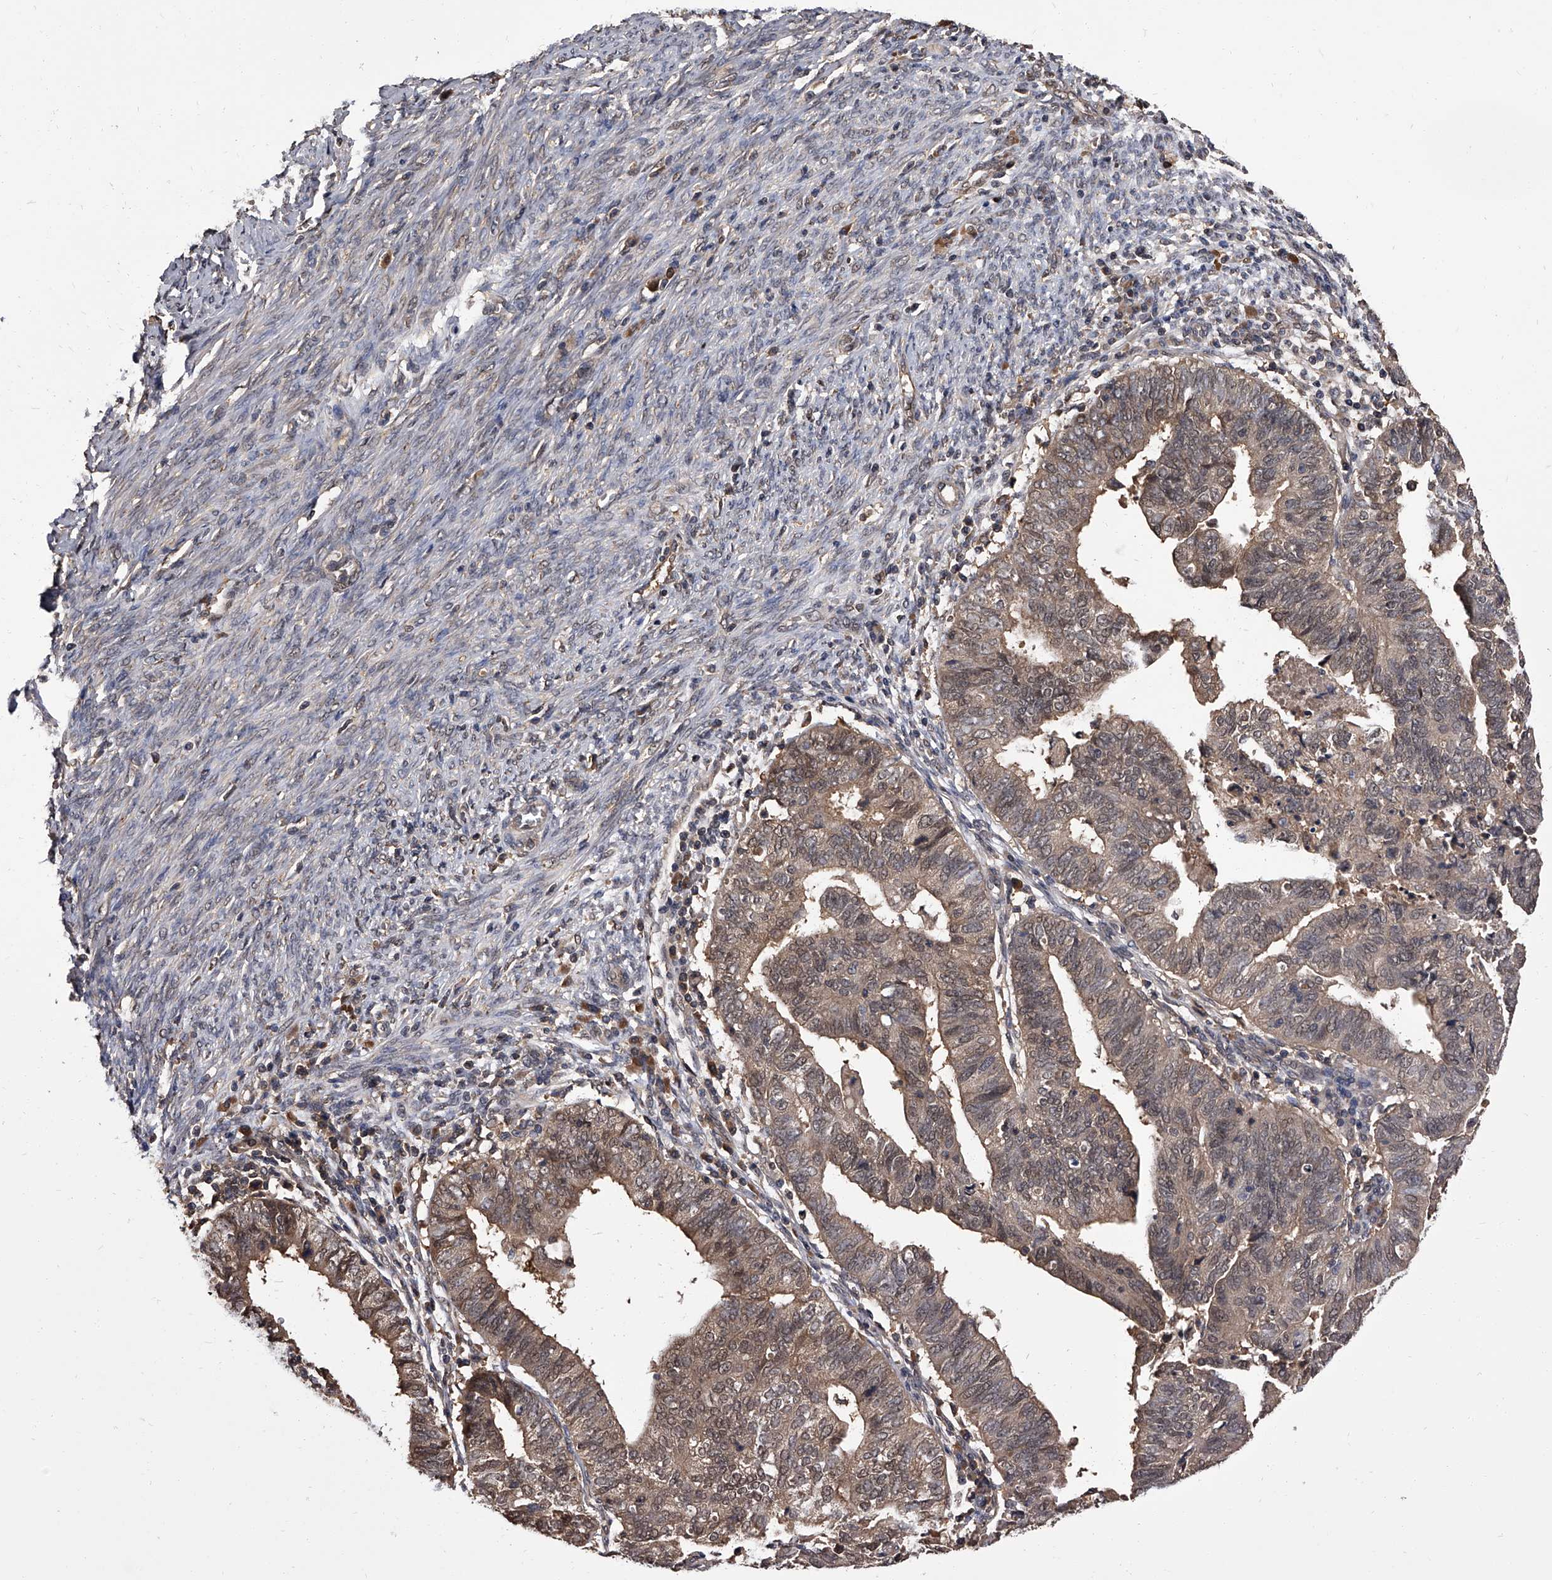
{"staining": {"intensity": "weak", "quantity": ">75%", "location": "cytoplasmic/membranous,nuclear"}, "tissue": "endometrial cancer", "cell_type": "Tumor cells", "image_type": "cancer", "snomed": [{"axis": "morphology", "description": "Adenocarcinoma, NOS"}, {"axis": "topography", "description": "Uterus"}], "caption": "Endometrial cancer tissue displays weak cytoplasmic/membranous and nuclear positivity in about >75% of tumor cells, visualized by immunohistochemistry.", "gene": "SLC18B1", "patient": {"sex": "female", "age": 77}}